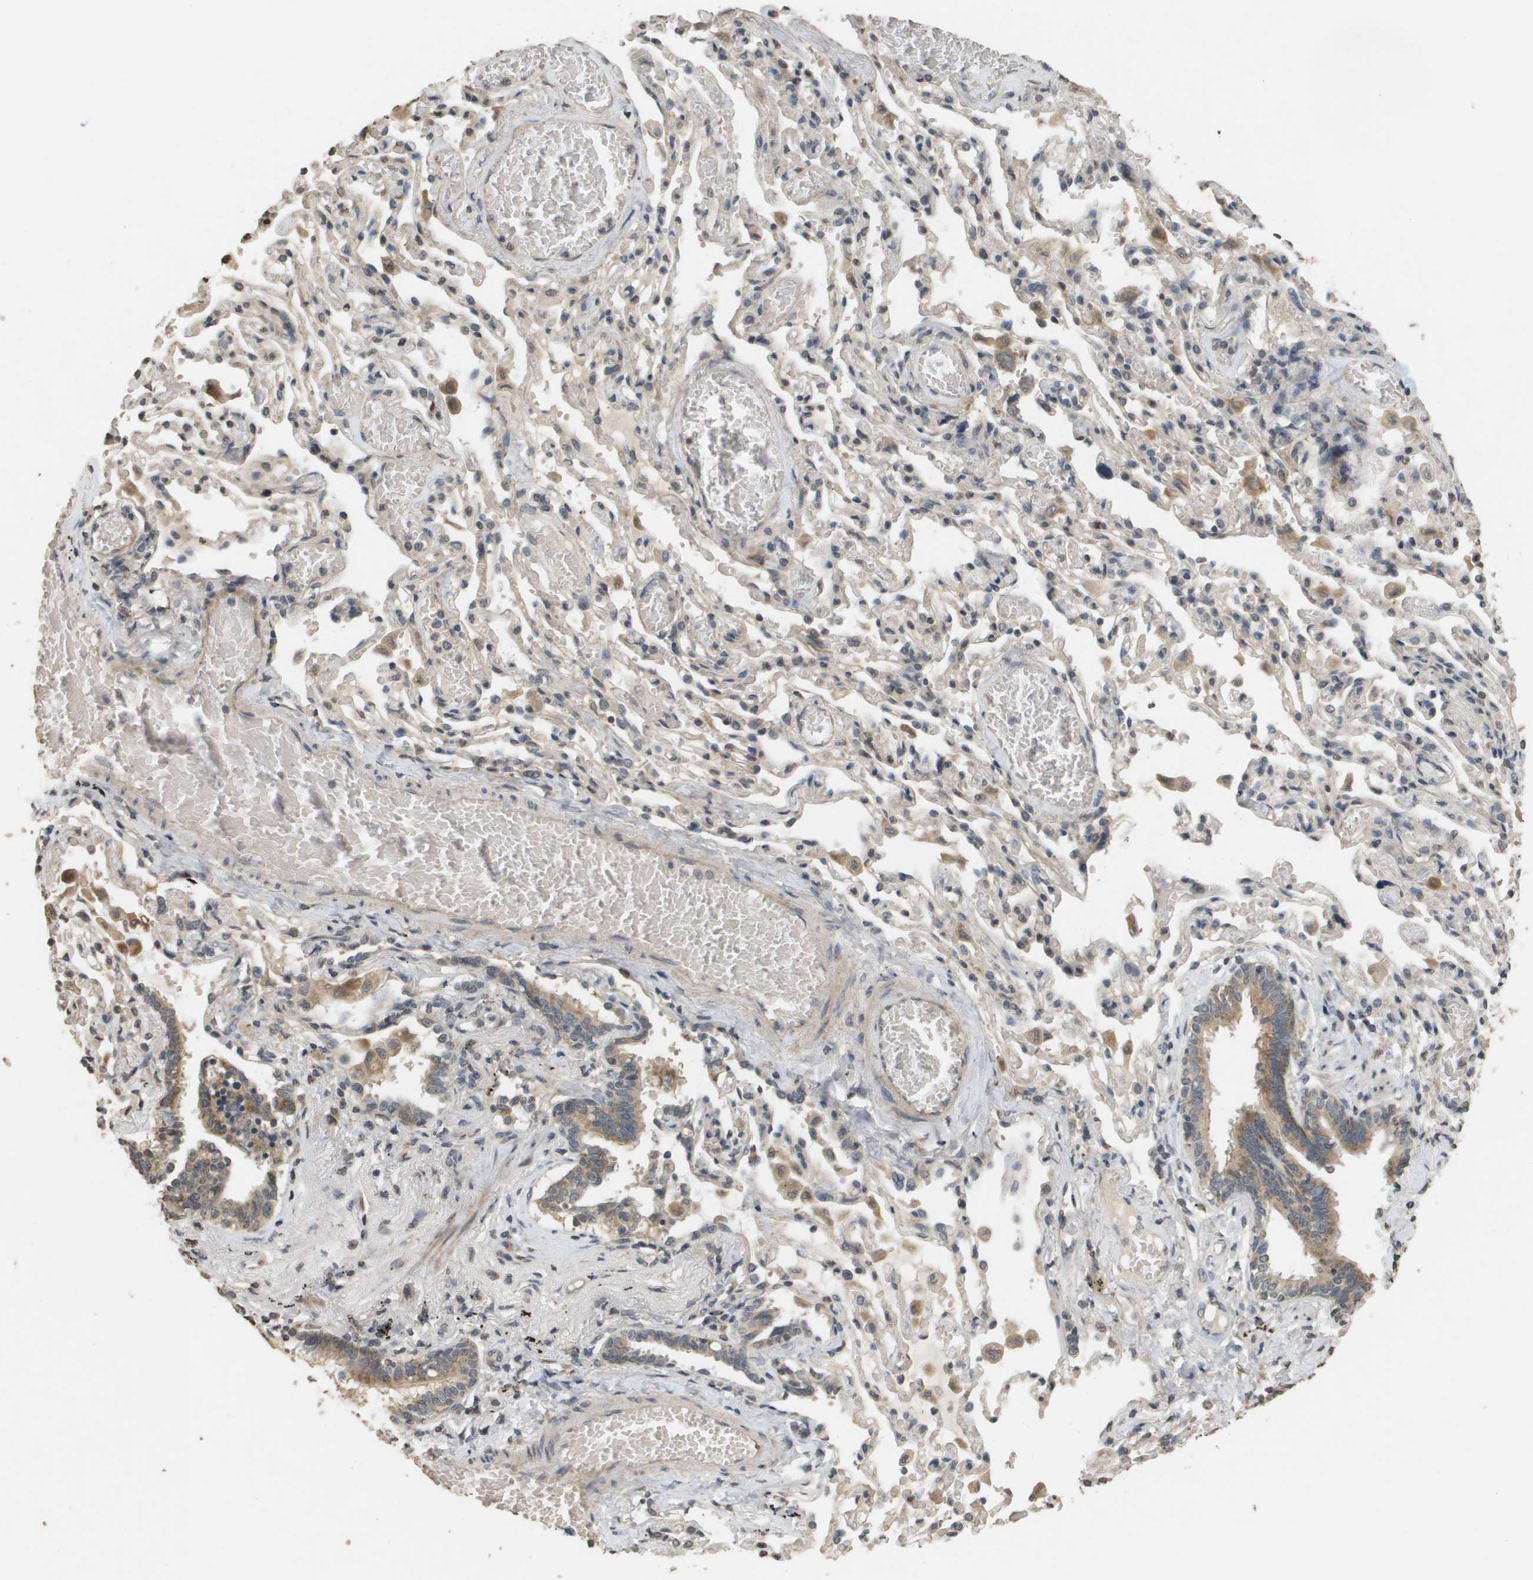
{"staining": {"intensity": "moderate", "quantity": ">75%", "location": "cytoplasmic/membranous"}, "tissue": "bronchus", "cell_type": "Respiratory epithelial cells", "image_type": "normal", "snomed": [{"axis": "morphology", "description": "Normal tissue, NOS"}, {"axis": "morphology", "description": "Inflammation, NOS"}, {"axis": "topography", "description": "Cartilage tissue"}, {"axis": "topography", "description": "Lung"}], "caption": "An immunohistochemistry photomicrograph of benign tissue is shown. Protein staining in brown labels moderate cytoplasmic/membranous positivity in bronchus within respiratory epithelial cells.", "gene": "RAB21", "patient": {"sex": "male", "age": 71}}